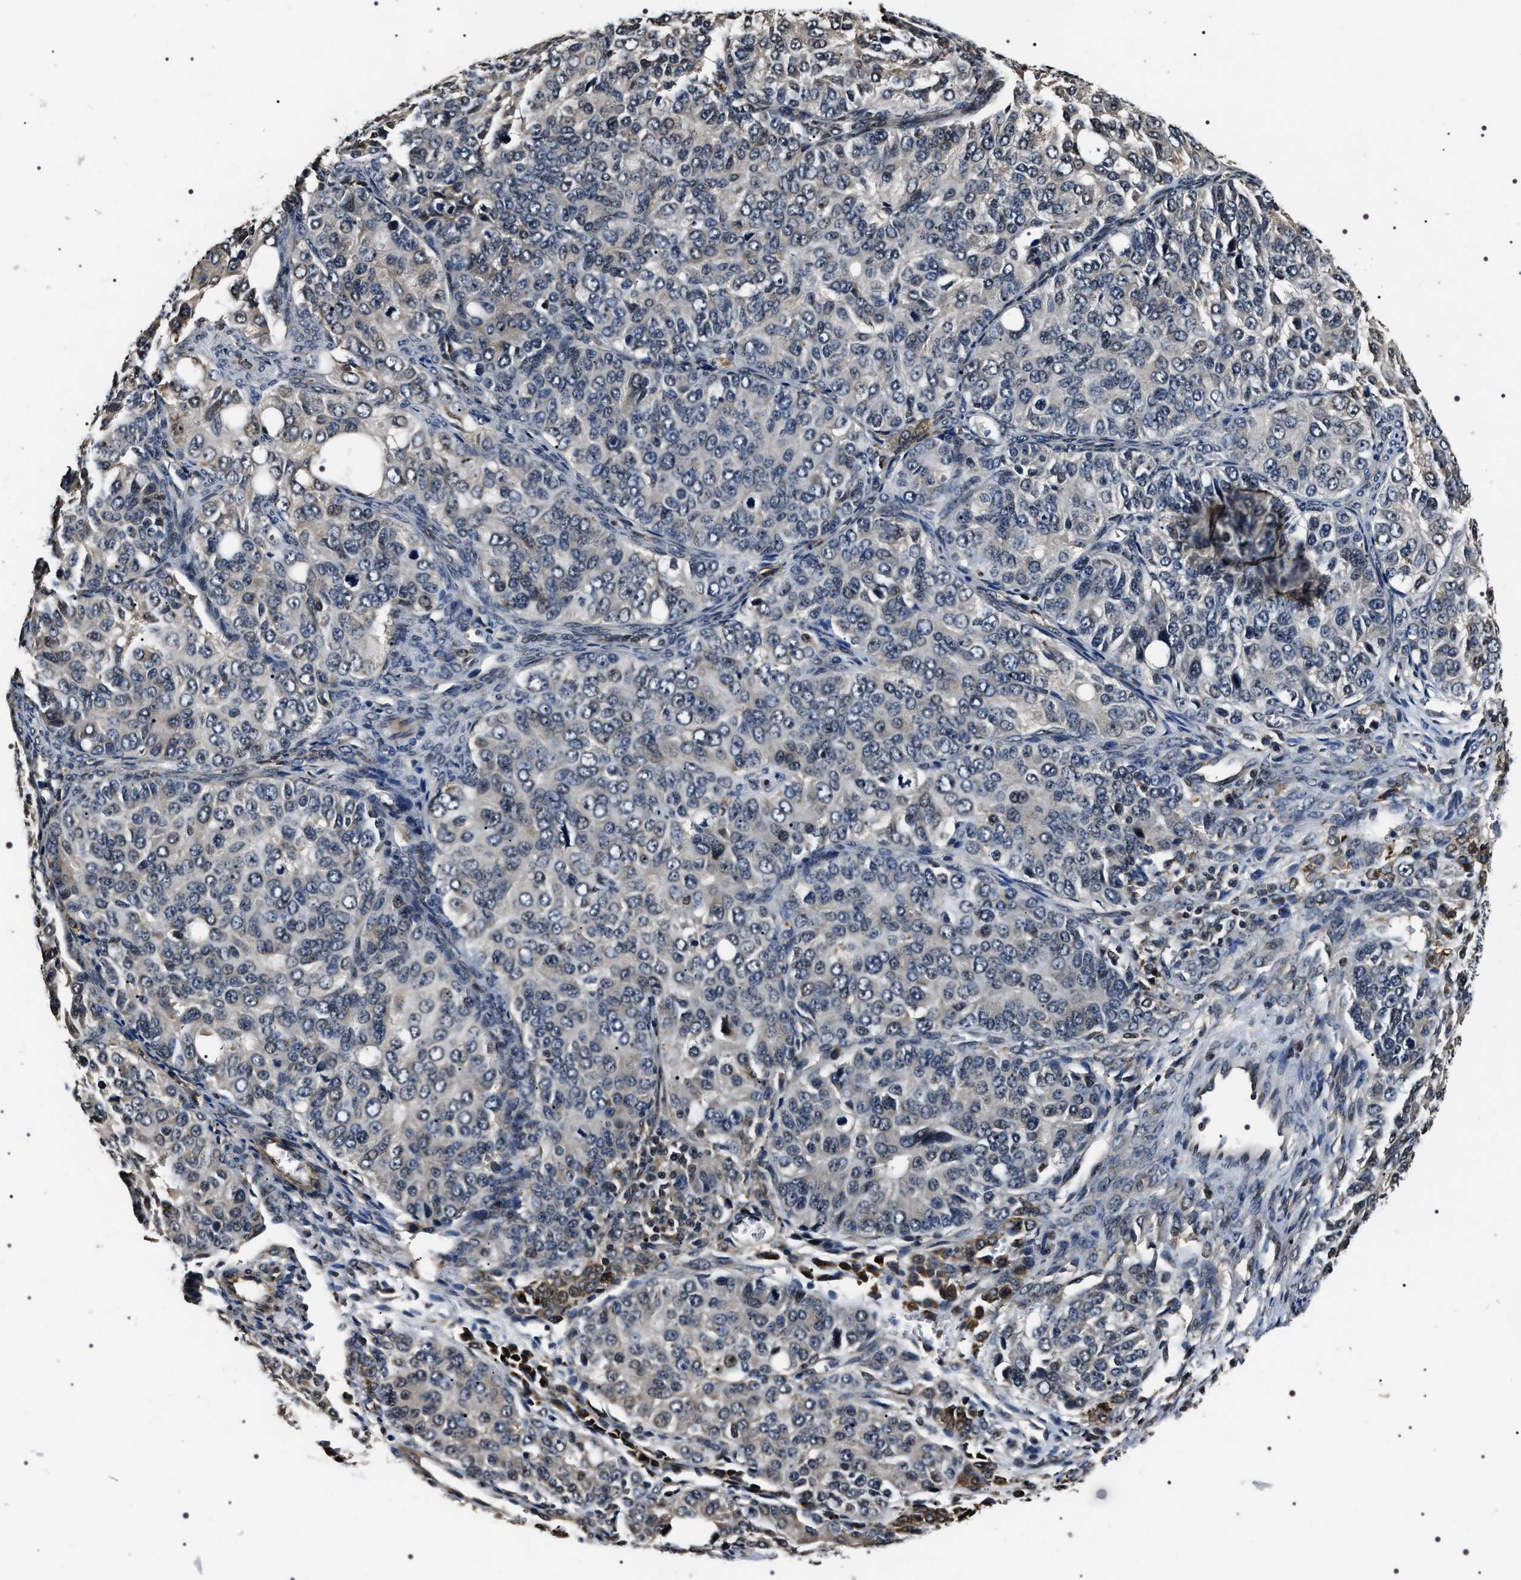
{"staining": {"intensity": "weak", "quantity": "<25%", "location": "cytoplasmic/membranous"}, "tissue": "ovarian cancer", "cell_type": "Tumor cells", "image_type": "cancer", "snomed": [{"axis": "morphology", "description": "Carcinoma, endometroid"}, {"axis": "topography", "description": "Ovary"}], "caption": "IHC of human ovarian cancer reveals no expression in tumor cells.", "gene": "ARHGAP22", "patient": {"sex": "female", "age": 51}}